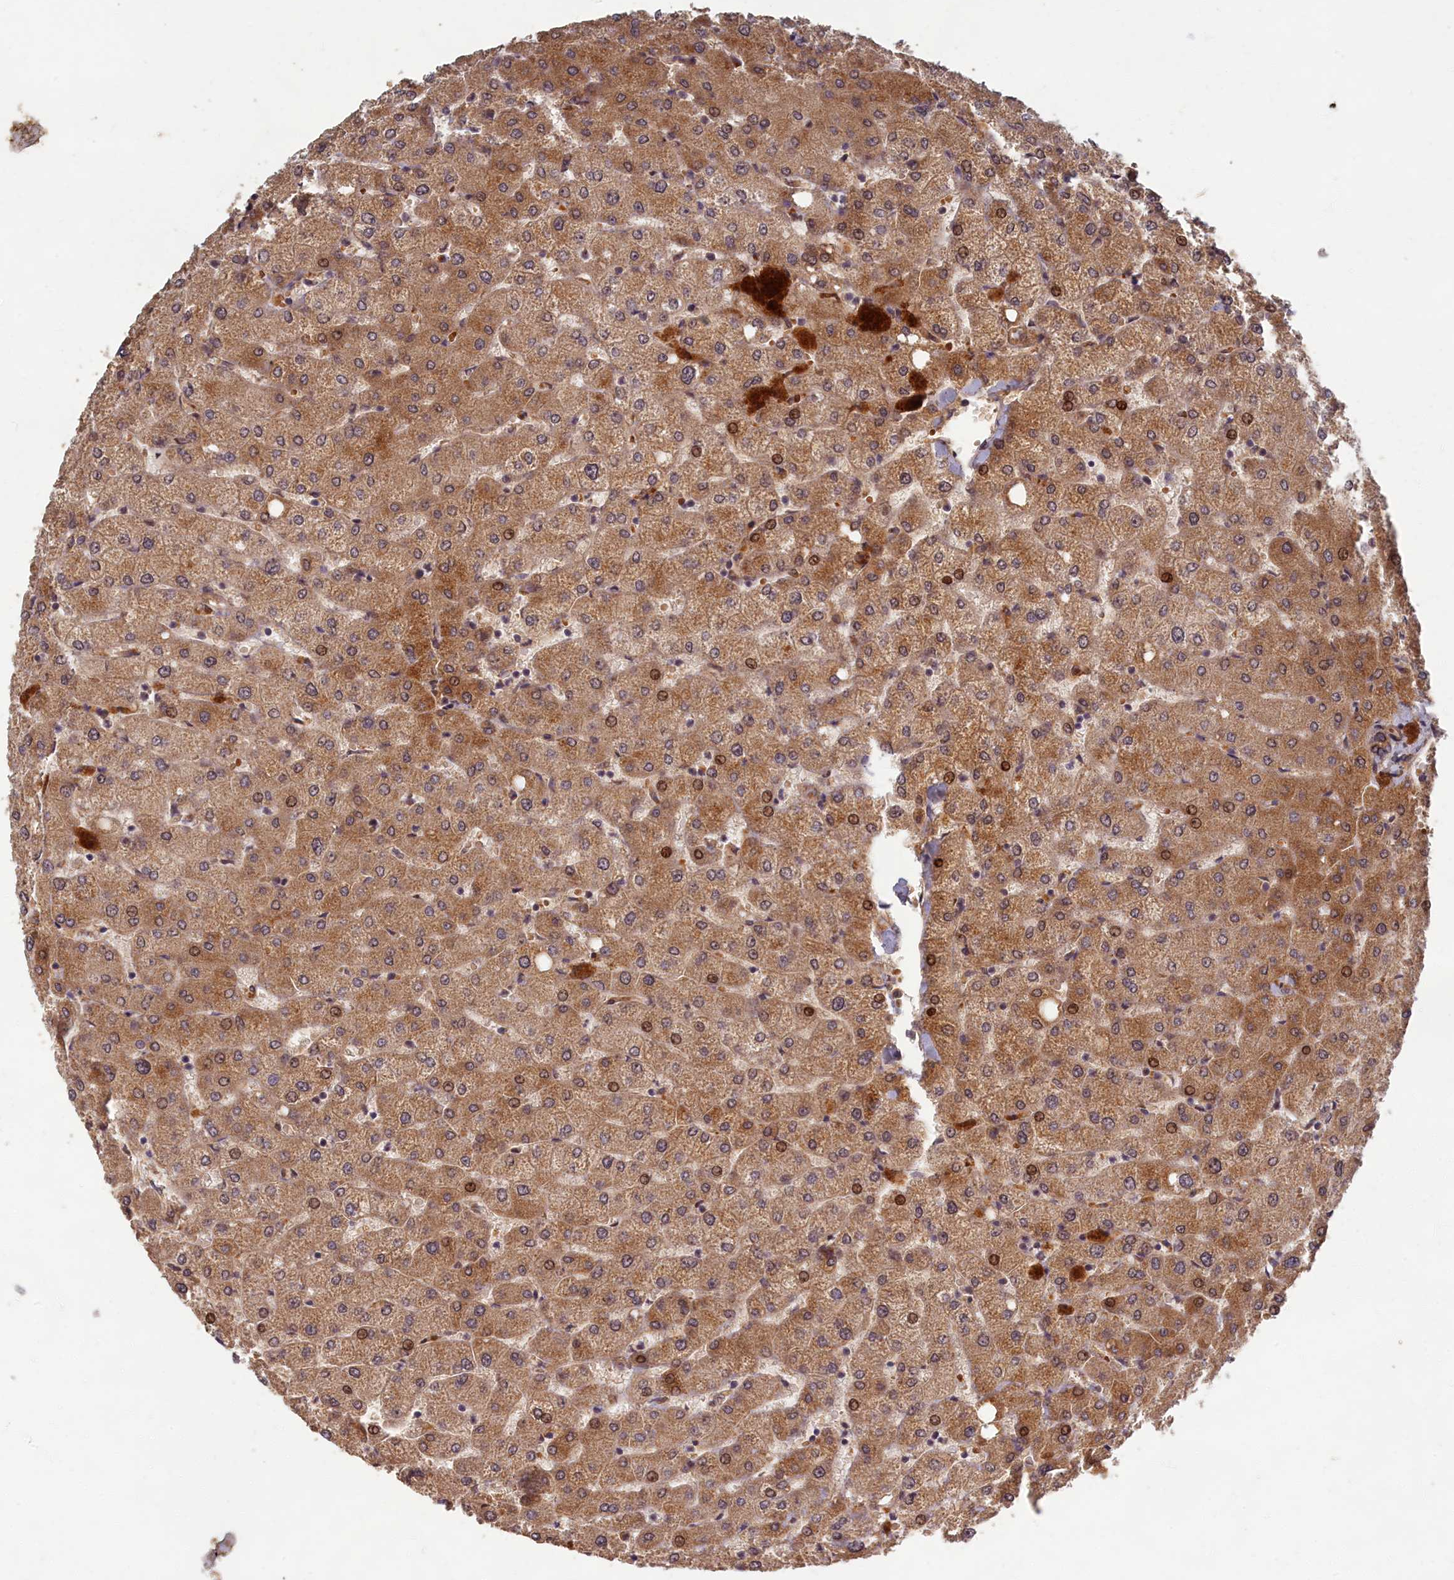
{"staining": {"intensity": "weak", "quantity": ">75%", "location": "cytoplasmic/membranous"}, "tissue": "liver", "cell_type": "Cholangiocytes", "image_type": "normal", "snomed": [{"axis": "morphology", "description": "Normal tissue, NOS"}, {"axis": "topography", "description": "Liver"}], "caption": "This is a histology image of immunohistochemistry staining of normal liver, which shows weak staining in the cytoplasmic/membranous of cholangiocytes.", "gene": "EARS2", "patient": {"sex": "female", "age": 54}}